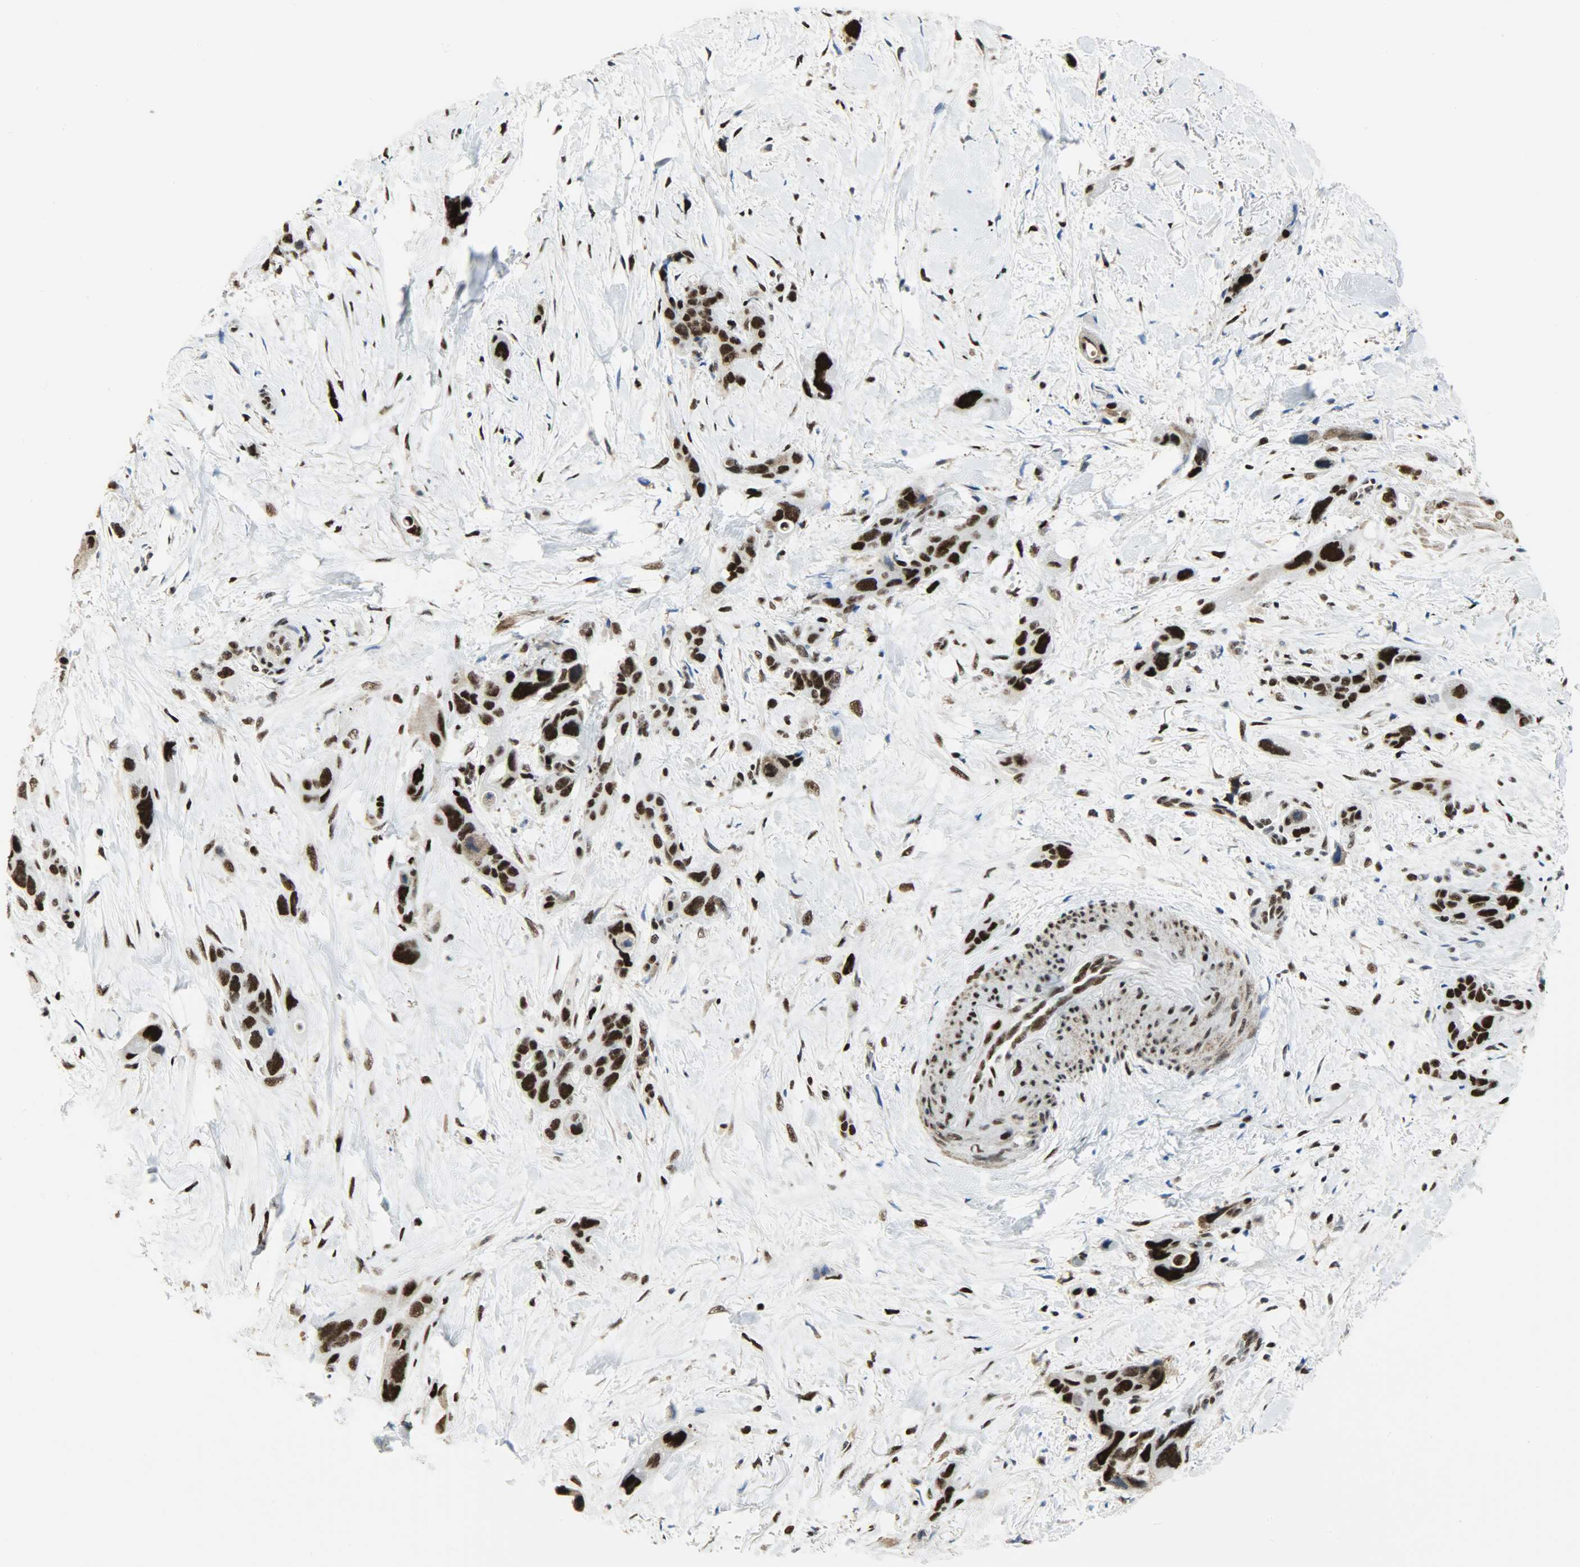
{"staining": {"intensity": "strong", "quantity": ">75%", "location": "nuclear"}, "tissue": "pancreatic cancer", "cell_type": "Tumor cells", "image_type": "cancer", "snomed": [{"axis": "morphology", "description": "Adenocarcinoma, NOS"}, {"axis": "topography", "description": "Pancreas"}], "caption": "High-magnification brightfield microscopy of pancreatic adenocarcinoma stained with DAB (3,3'-diaminobenzidine) (brown) and counterstained with hematoxylin (blue). tumor cells exhibit strong nuclear positivity is appreciated in about>75% of cells.", "gene": "SSB", "patient": {"sex": "male", "age": 46}}